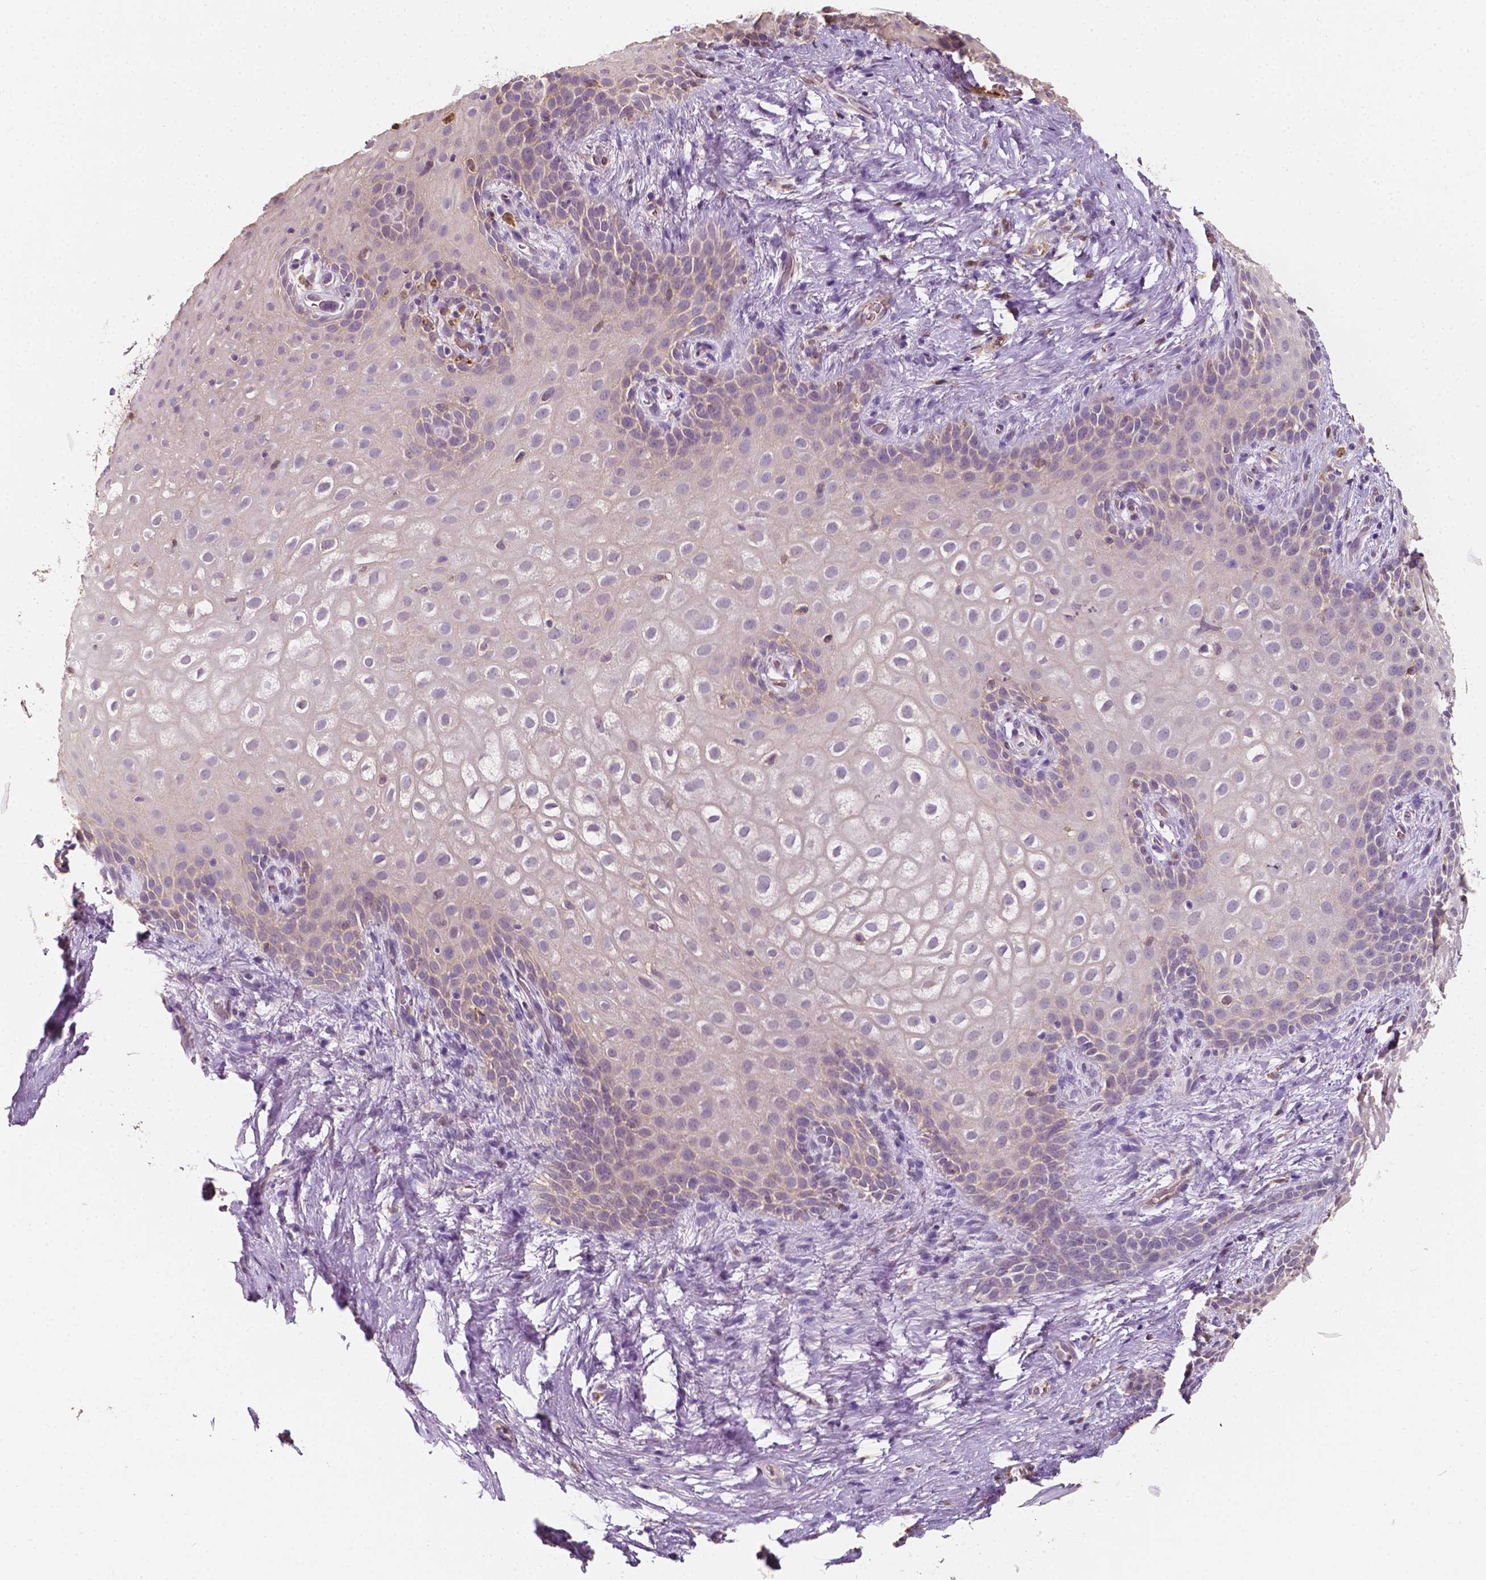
{"staining": {"intensity": "negative", "quantity": "none", "location": "none"}, "tissue": "skin", "cell_type": "Epidermal cells", "image_type": "normal", "snomed": [{"axis": "morphology", "description": "Normal tissue, NOS"}, {"axis": "topography", "description": "Anal"}], "caption": "This is an immunohistochemistry micrograph of normal human skin. There is no positivity in epidermal cells.", "gene": "SLC22A4", "patient": {"sex": "female", "age": 46}}